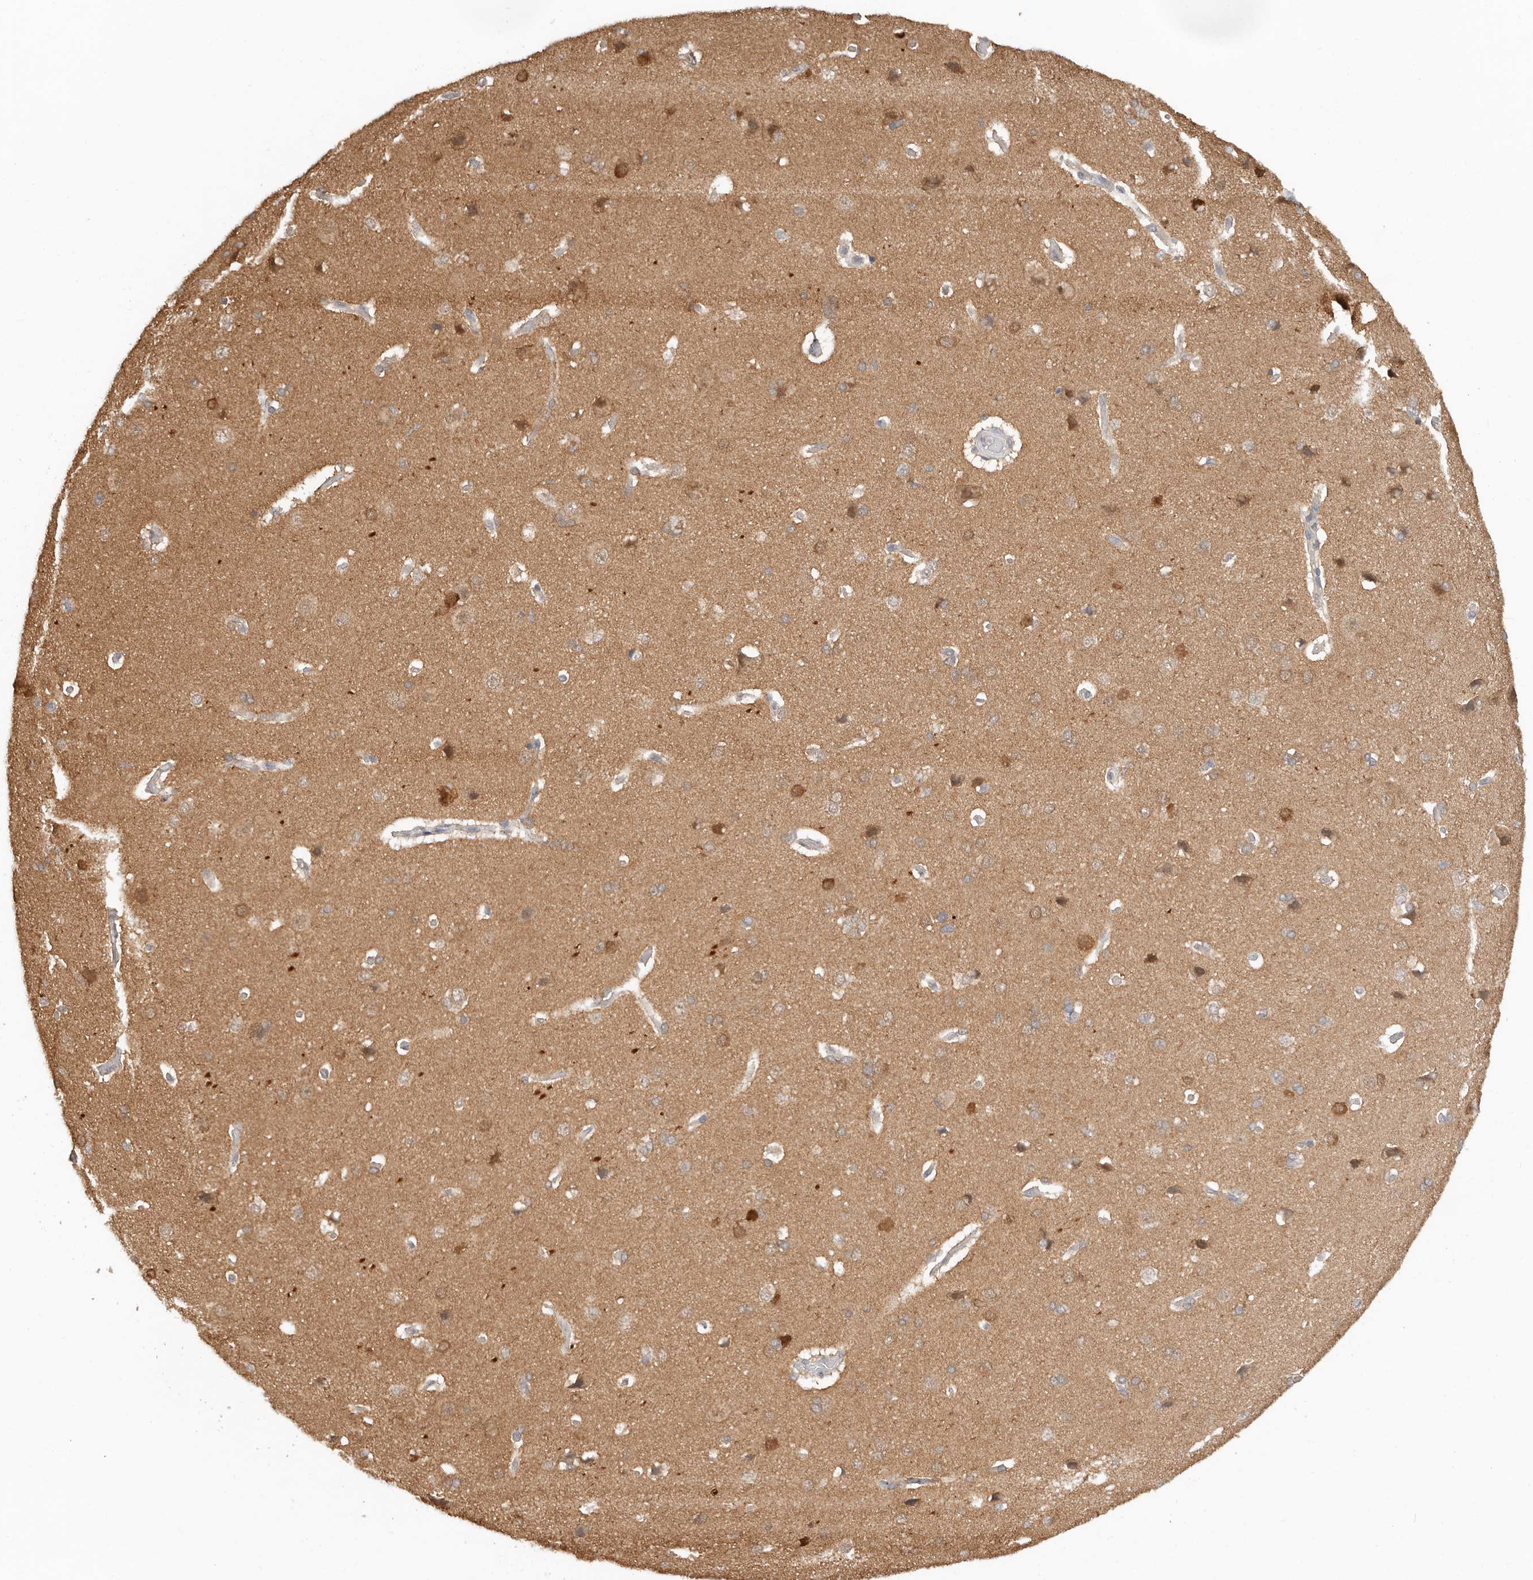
{"staining": {"intensity": "negative", "quantity": "none", "location": "none"}, "tissue": "cerebral cortex", "cell_type": "Endothelial cells", "image_type": "normal", "snomed": [{"axis": "morphology", "description": "Normal tissue, NOS"}, {"axis": "topography", "description": "Cerebral cortex"}], "caption": "Immunohistochemistry image of benign cerebral cortex: human cerebral cortex stained with DAB shows no significant protein positivity in endothelial cells.", "gene": "LARP7", "patient": {"sex": "male", "age": 62}}